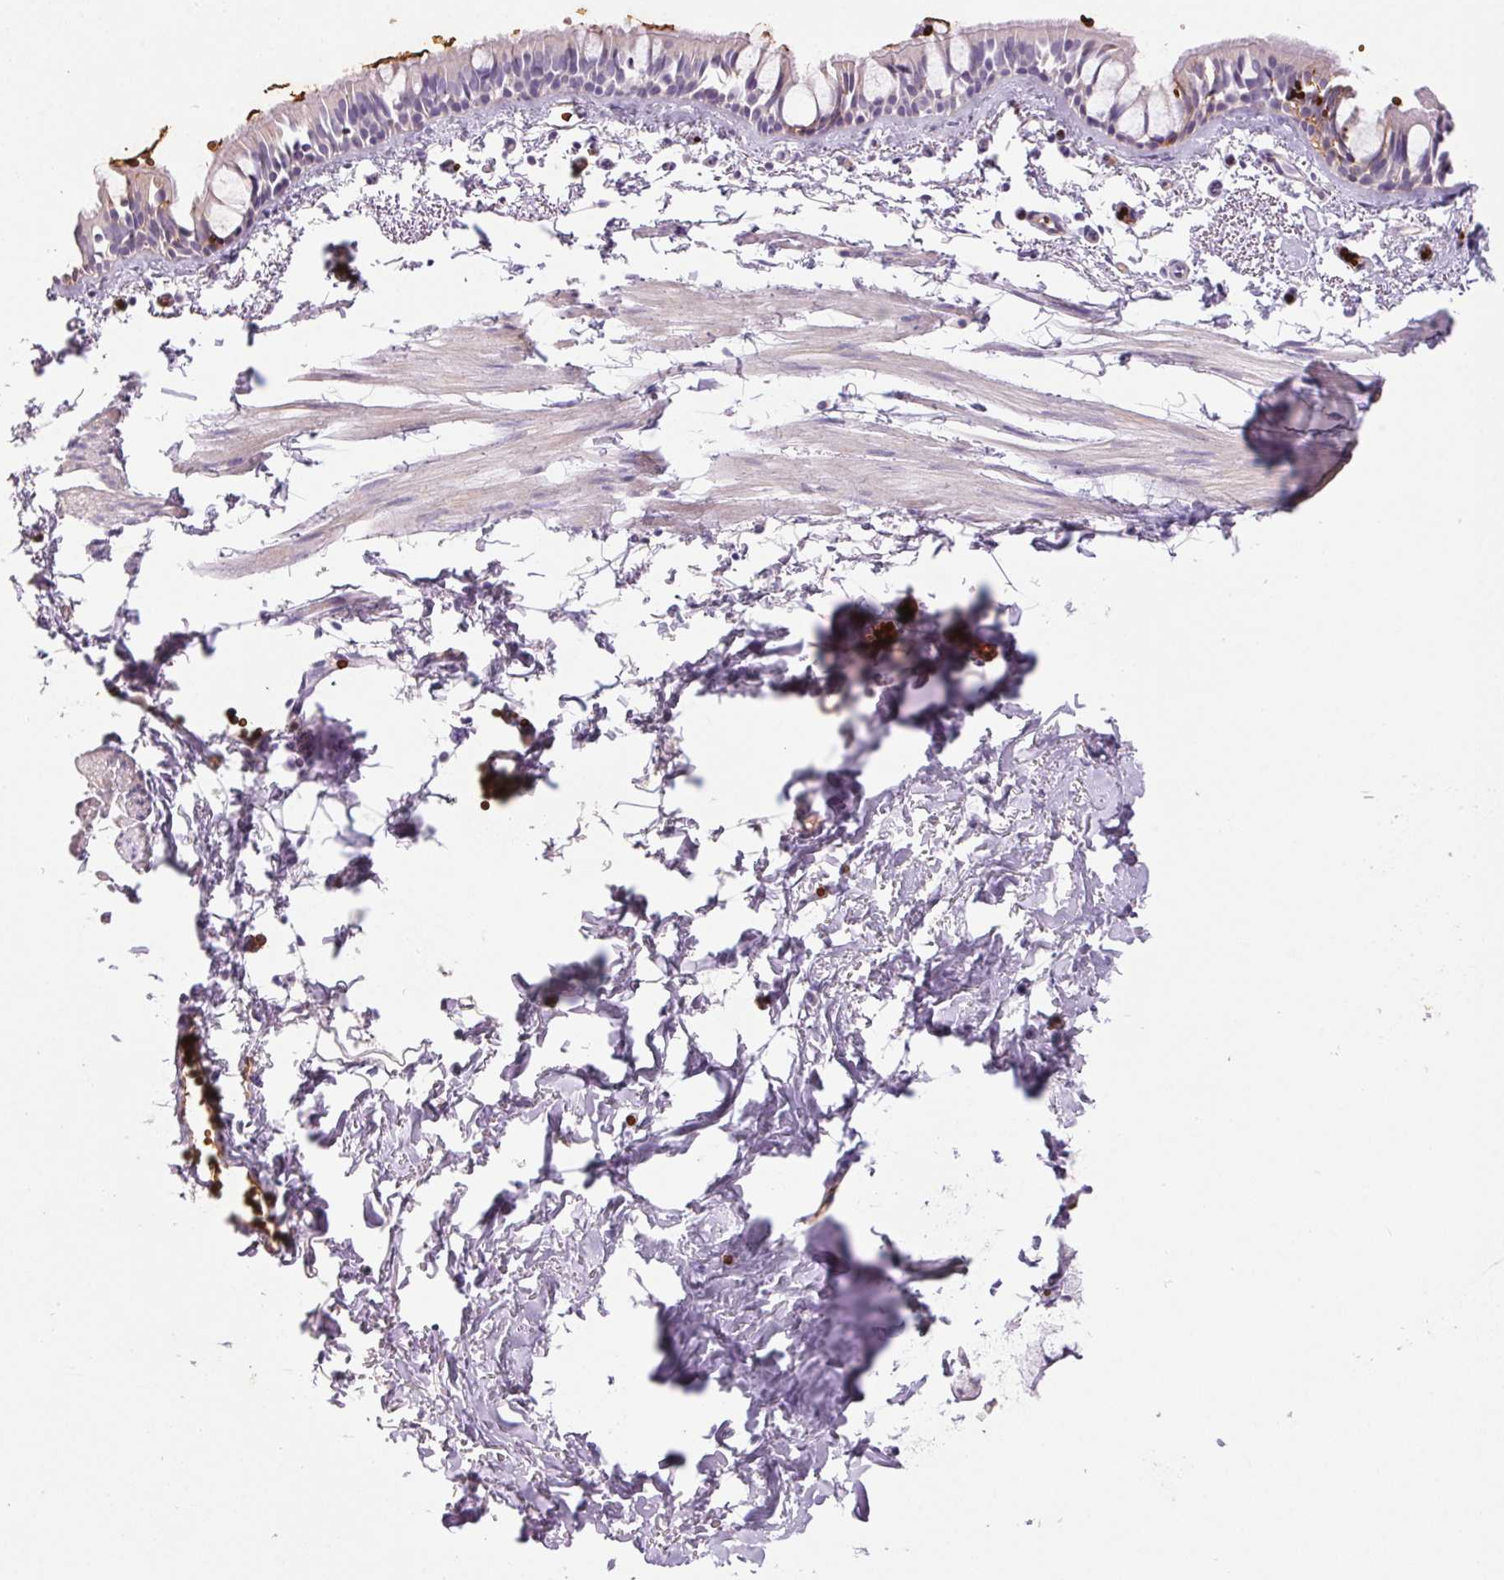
{"staining": {"intensity": "negative", "quantity": "none", "location": "none"}, "tissue": "bronchus", "cell_type": "Respiratory epithelial cells", "image_type": "normal", "snomed": [{"axis": "morphology", "description": "Normal tissue, NOS"}, {"axis": "topography", "description": "Bronchus"}], "caption": "A histopathology image of human bronchus is negative for staining in respiratory epithelial cells. (Brightfield microscopy of DAB immunohistochemistry (IHC) at high magnification).", "gene": "HBQ1", "patient": {"sex": "female", "age": 59}}